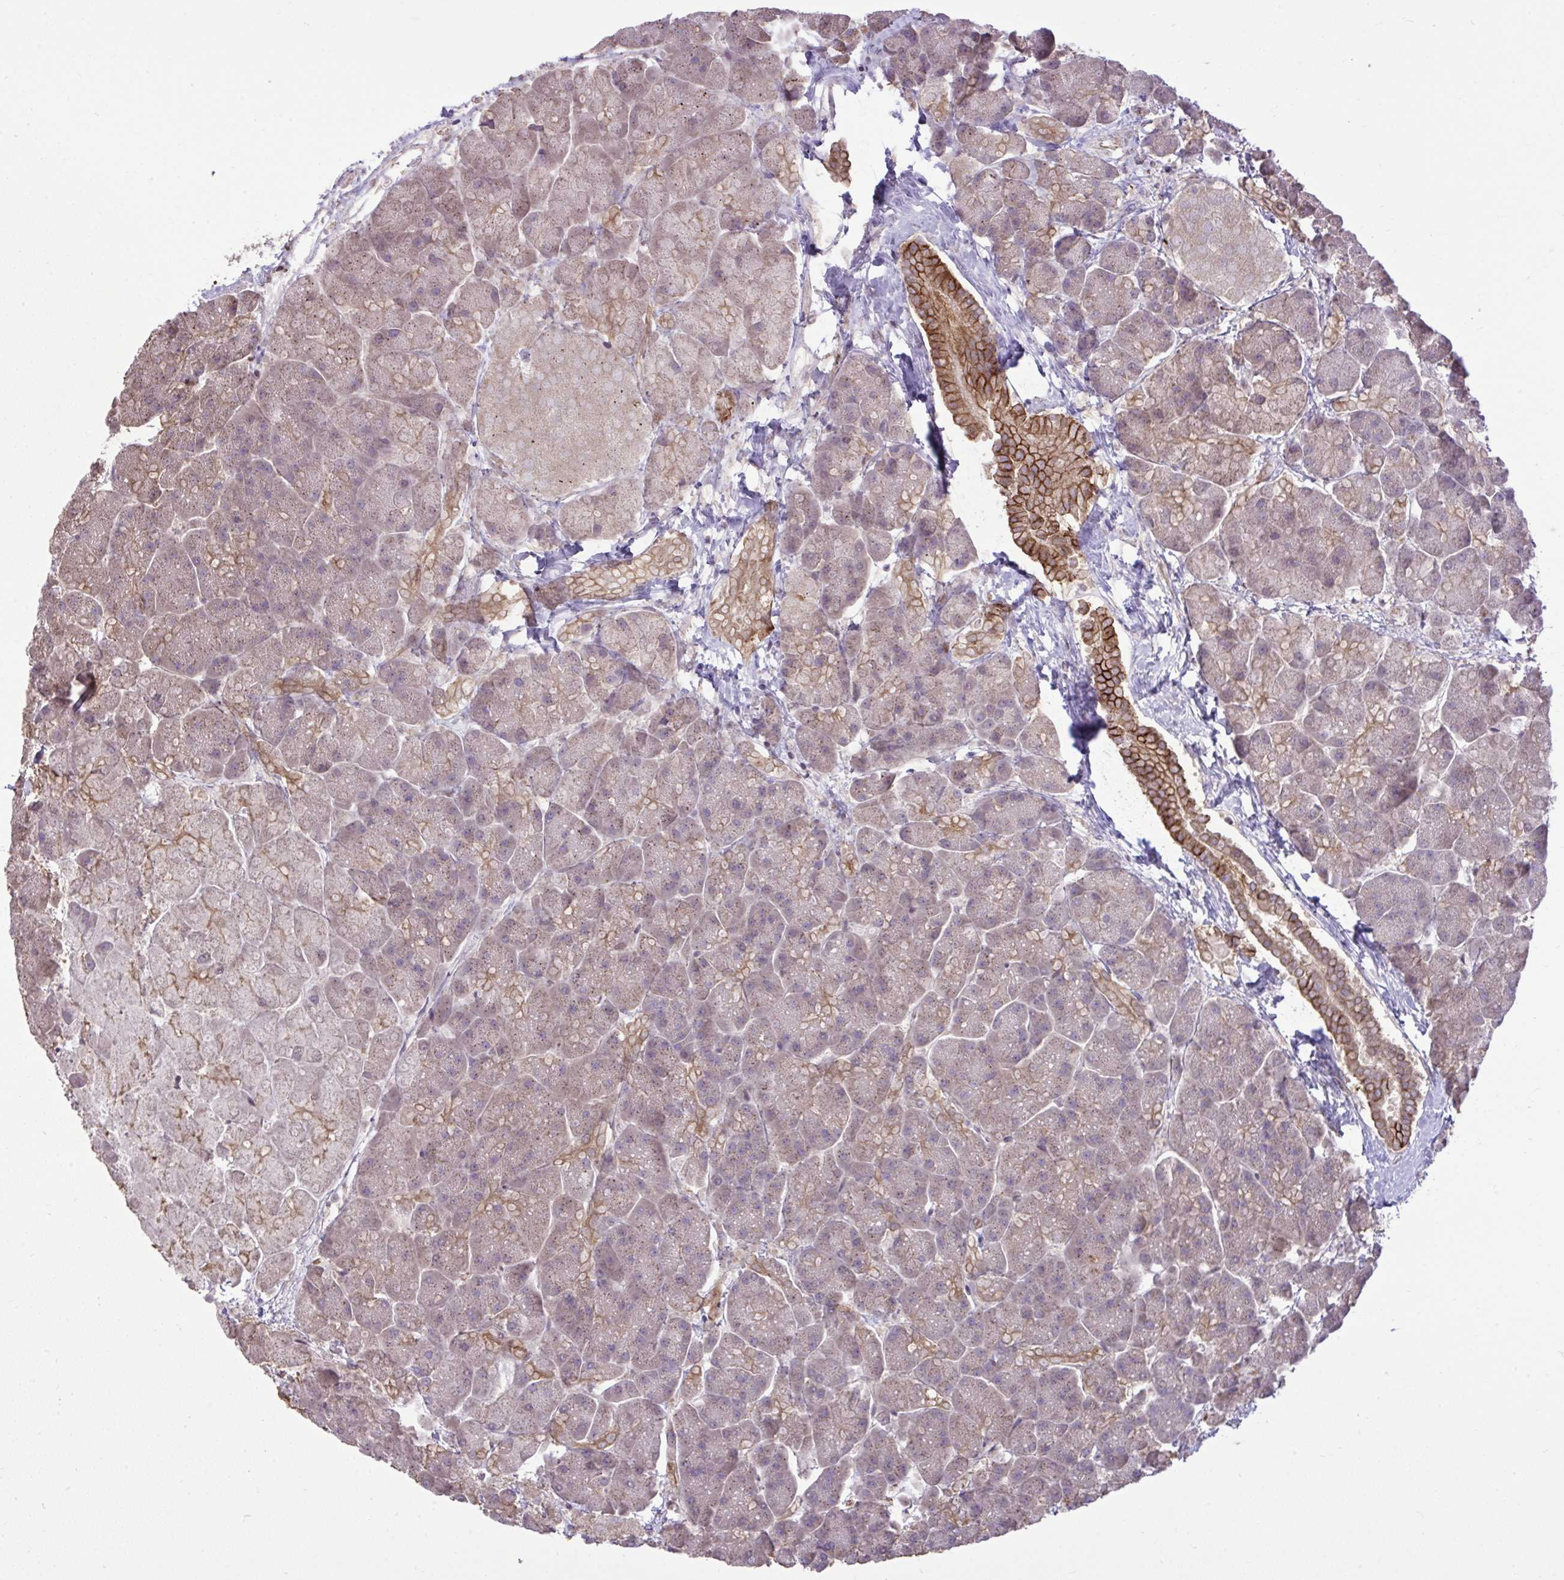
{"staining": {"intensity": "weak", "quantity": ">75%", "location": "cytoplasmic/membranous"}, "tissue": "pancreas", "cell_type": "Exocrine glandular cells", "image_type": "normal", "snomed": [{"axis": "morphology", "description": "Normal tissue, NOS"}, {"axis": "topography", "description": "Pancreas"}, {"axis": "topography", "description": "Peripheral nerve tissue"}], "caption": "This is a micrograph of IHC staining of benign pancreas, which shows weak positivity in the cytoplasmic/membranous of exocrine glandular cells.", "gene": "CYP20A1", "patient": {"sex": "male", "age": 54}}